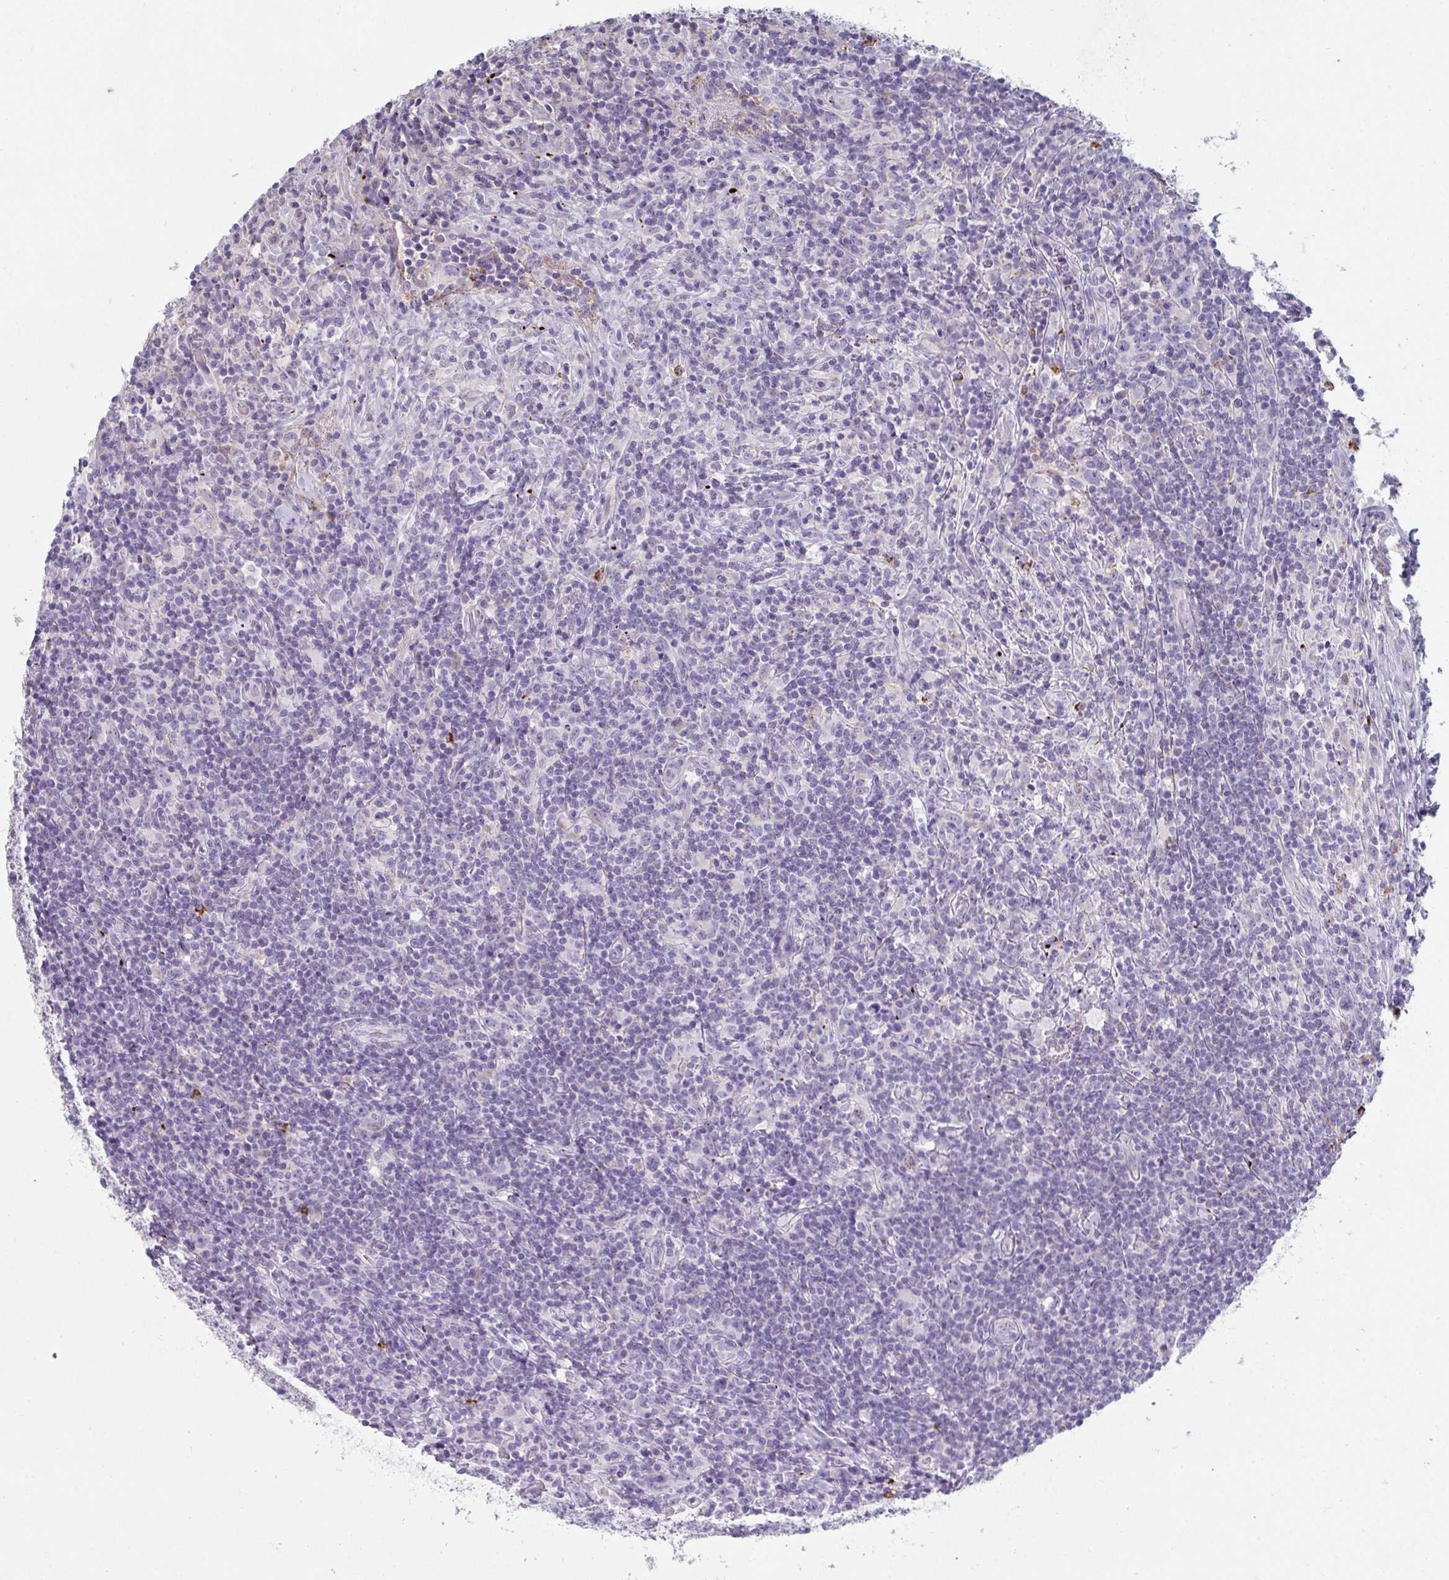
{"staining": {"intensity": "negative", "quantity": "none", "location": "none"}, "tissue": "lymphoma", "cell_type": "Tumor cells", "image_type": "cancer", "snomed": [{"axis": "morphology", "description": "Hodgkin's disease, NOS"}, {"axis": "topography", "description": "Lymph node"}], "caption": "There is no significant positivity in tumor cells of Hodgkin's disease.", "gene": "ADAM21", "patient": {"sex": "female", "age": 18}}